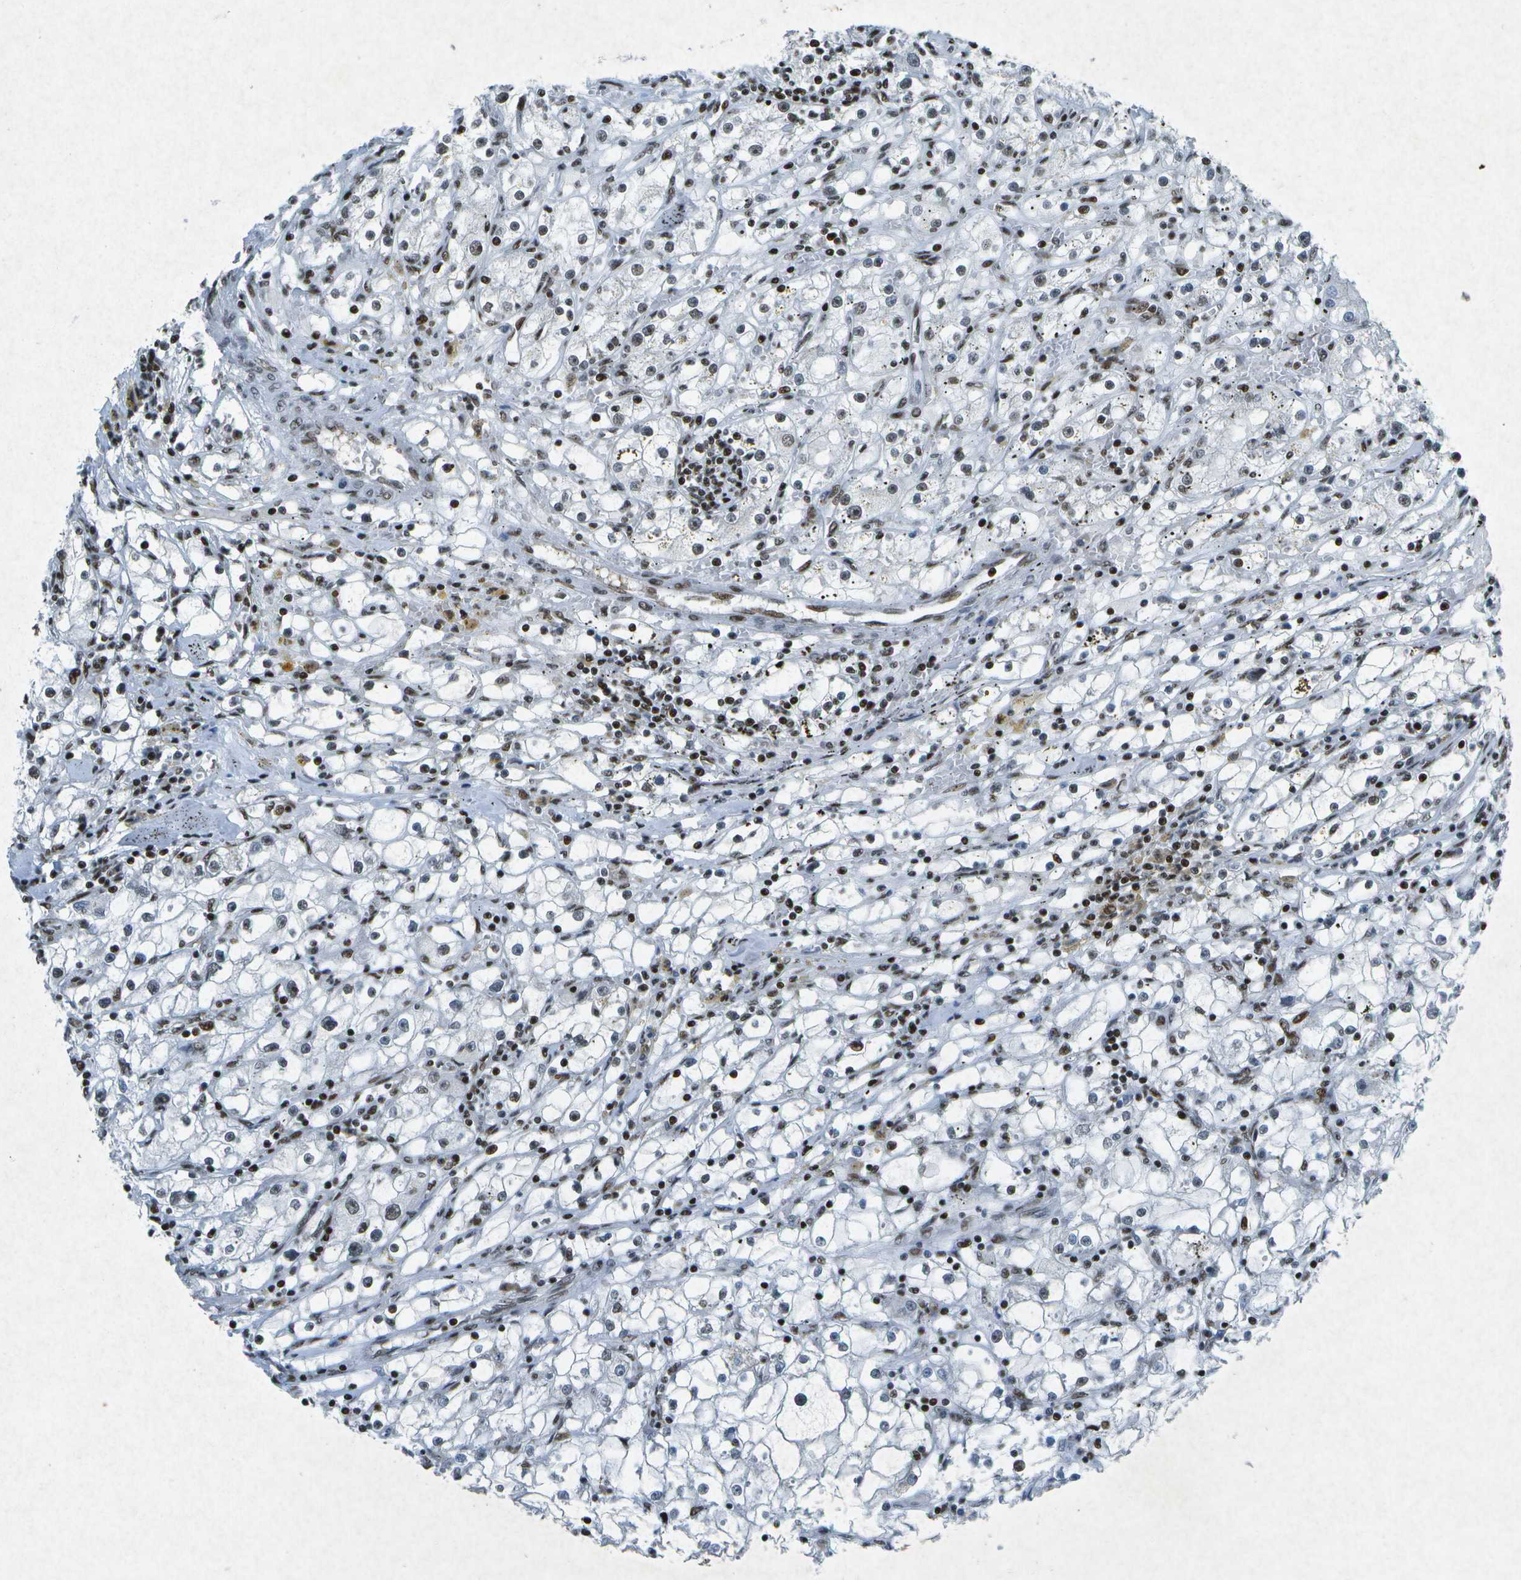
{"staining": {"intensity": "moderate", "quantity": "25%-75%", "location": "nuclear"}, "tissue": "renal cancer", "cell_type": "Tumor cells", "image_type": "cancer", "snomed": [{"axis": "morphology", "description": "Adenocarcinoma, NOS"}, {"axis": "topography", "description": "Kidney"}], "caption": "Protein staining displays moderate nuclear positivity in approximately 25%-75% of tumor cells in renal cancer (adenocarcinoma).", "gene": "MTA2", "patient": {"sex": "male", "age": 56}}